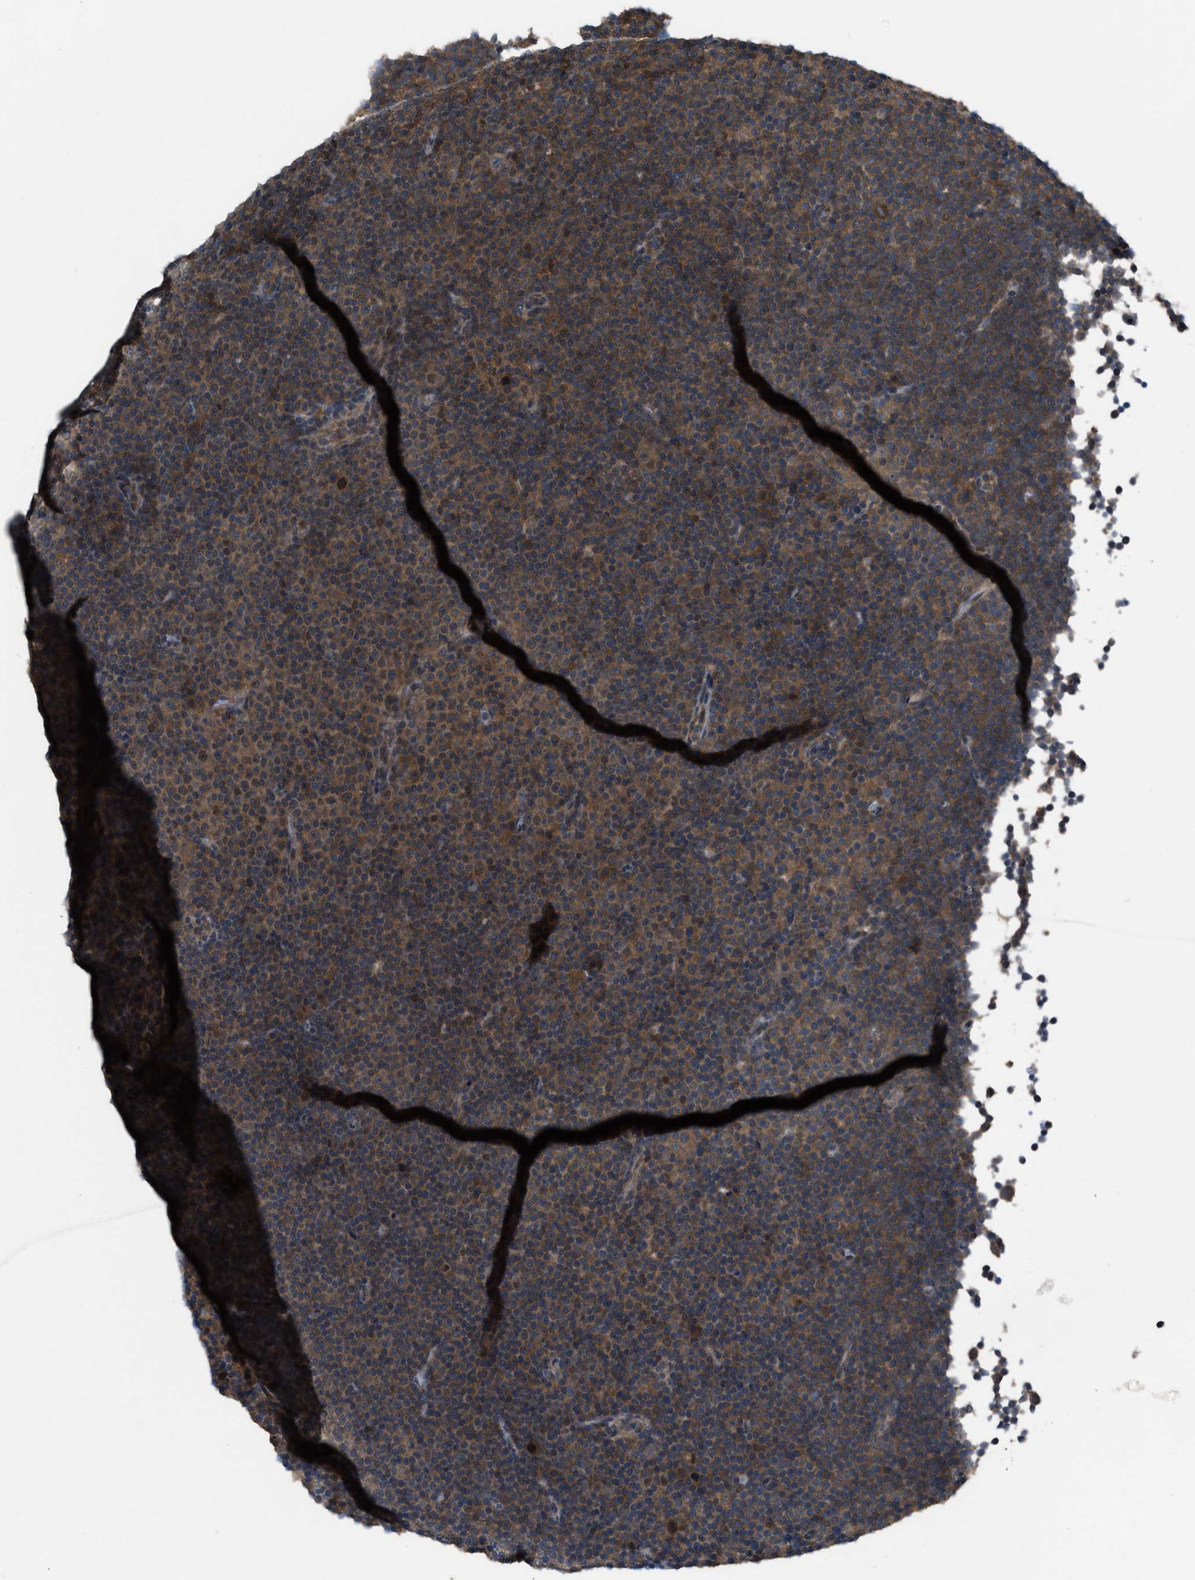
{"staining": {"intensity": "moderate", "quantity": ">75%", "location": "cytoplasmic/membranous"}, "tissue": "lymphoma", "cell_type": "Tumor cells", "image_type": "cancer", "snomed": [{"axis": "morphology", "description": "Malignant lymphoma, non-Hodgkin's type, Low grade"}, {"axis": "topography", "description": "Lymph node"}], "caption": "This image demonstrates immunohistochemistry staining of low-grade malignant lymphoma, non-Hodgkin's type, with medium moderate cytoplasmic/membranous positivity in about >75% of tumor cells.", "gene": "PLAA", "patient": {"sex": "female", "age": 67}}